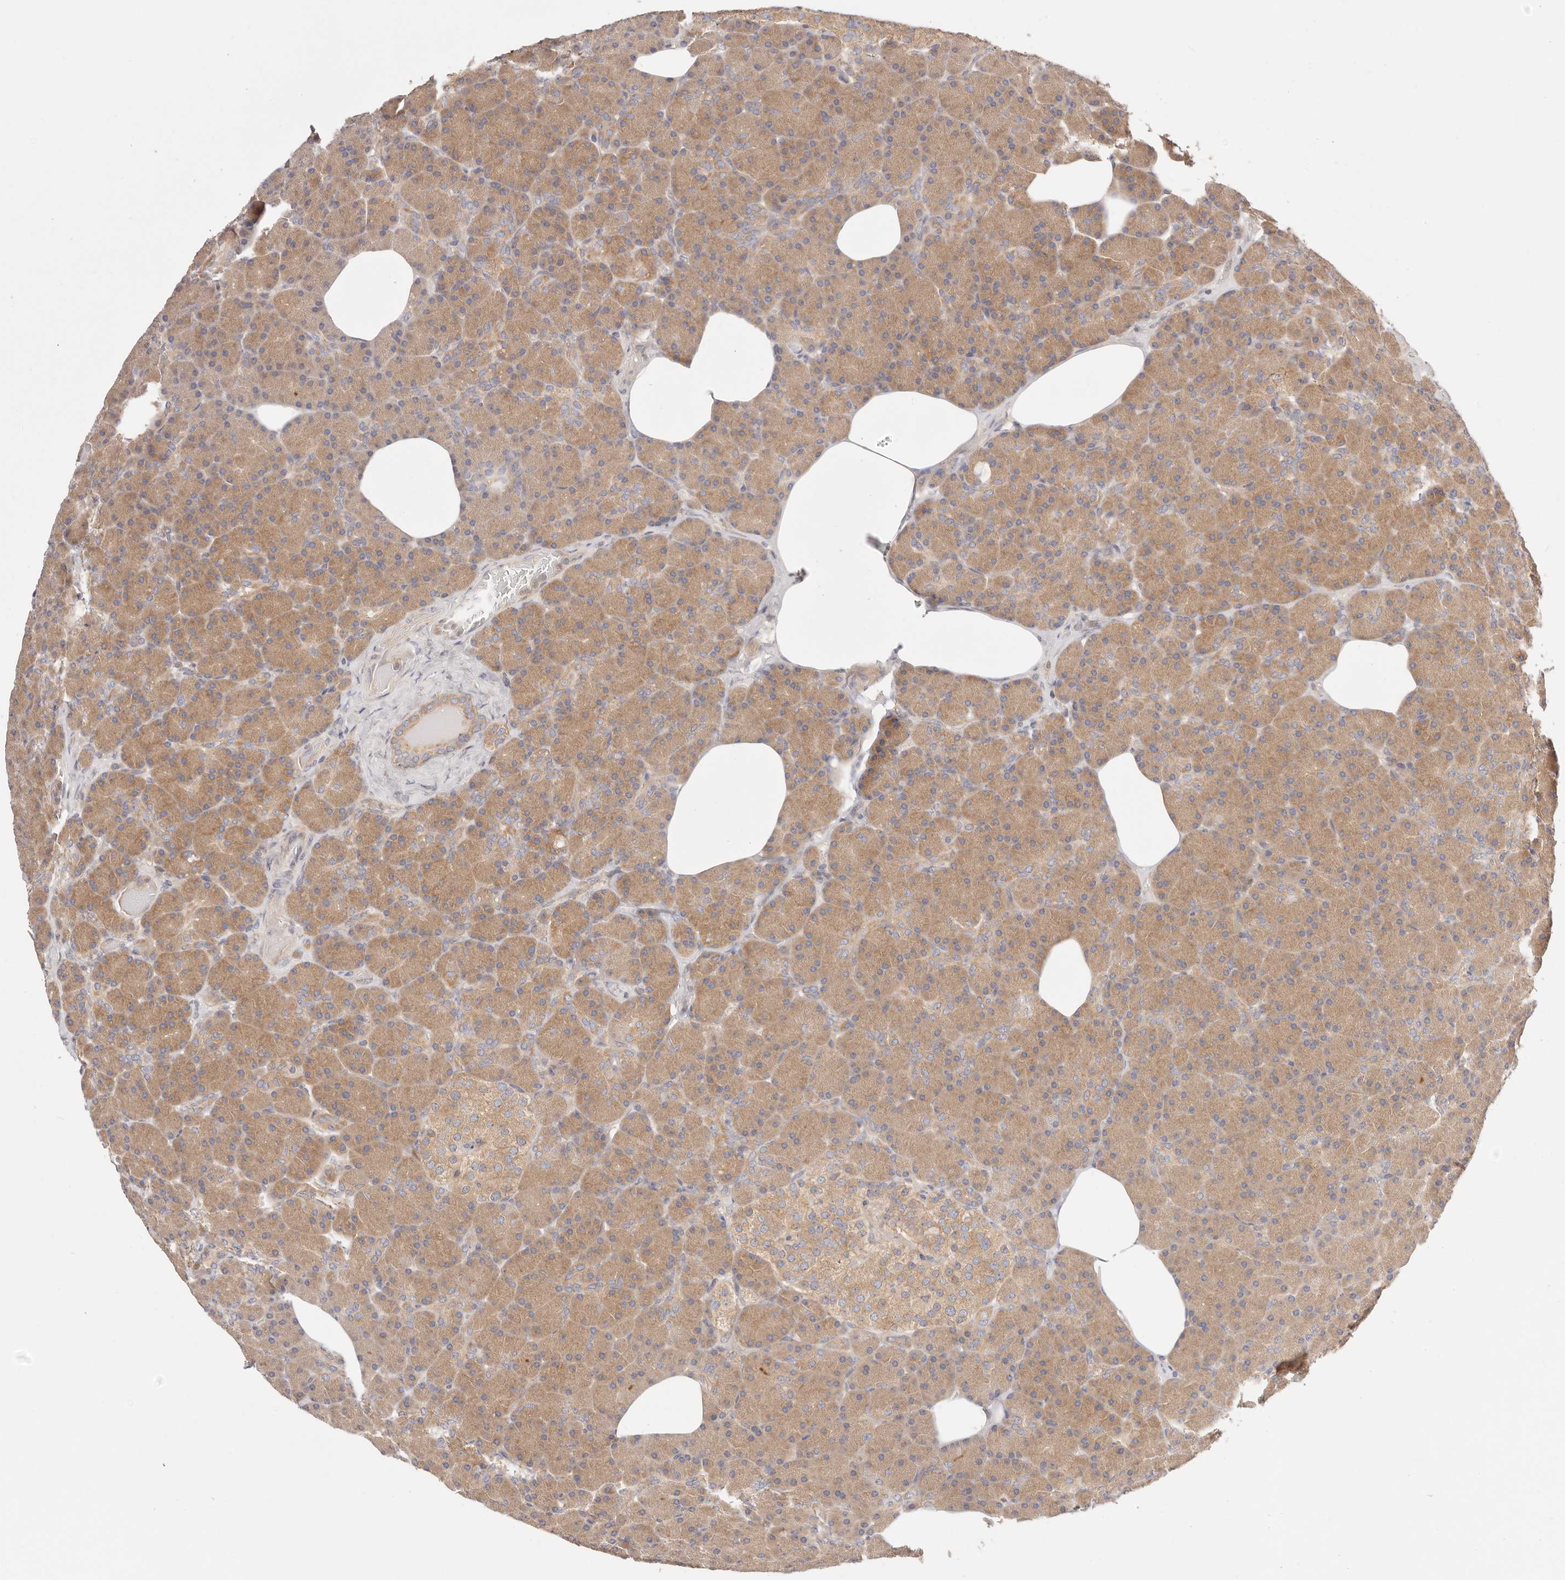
{"staining": {"intensity": "moderate", "quantity": ">75%", "location": "cytoplasmic/membranous"}, "tissue": "pancreas", "cell_type": "Exocrine glandular cells", "image_type": "normal", "snomed": [{"axis": "morphology", "description": "Normal tissue, NOS"}, {"axis": "topography", "description": "Pancreas"}], "caption": "Protein analysis of benign pancreas shows moderate cytoplasmic/membranous positivity in about >75% of exocrine glandular cells. (DAB (3,3'-diaminobenzidine) IHC, brown staining for protein, blue staining for nuclei).", "gene": "KCMF1", "patient": {"sex": "female", "age": 43}}